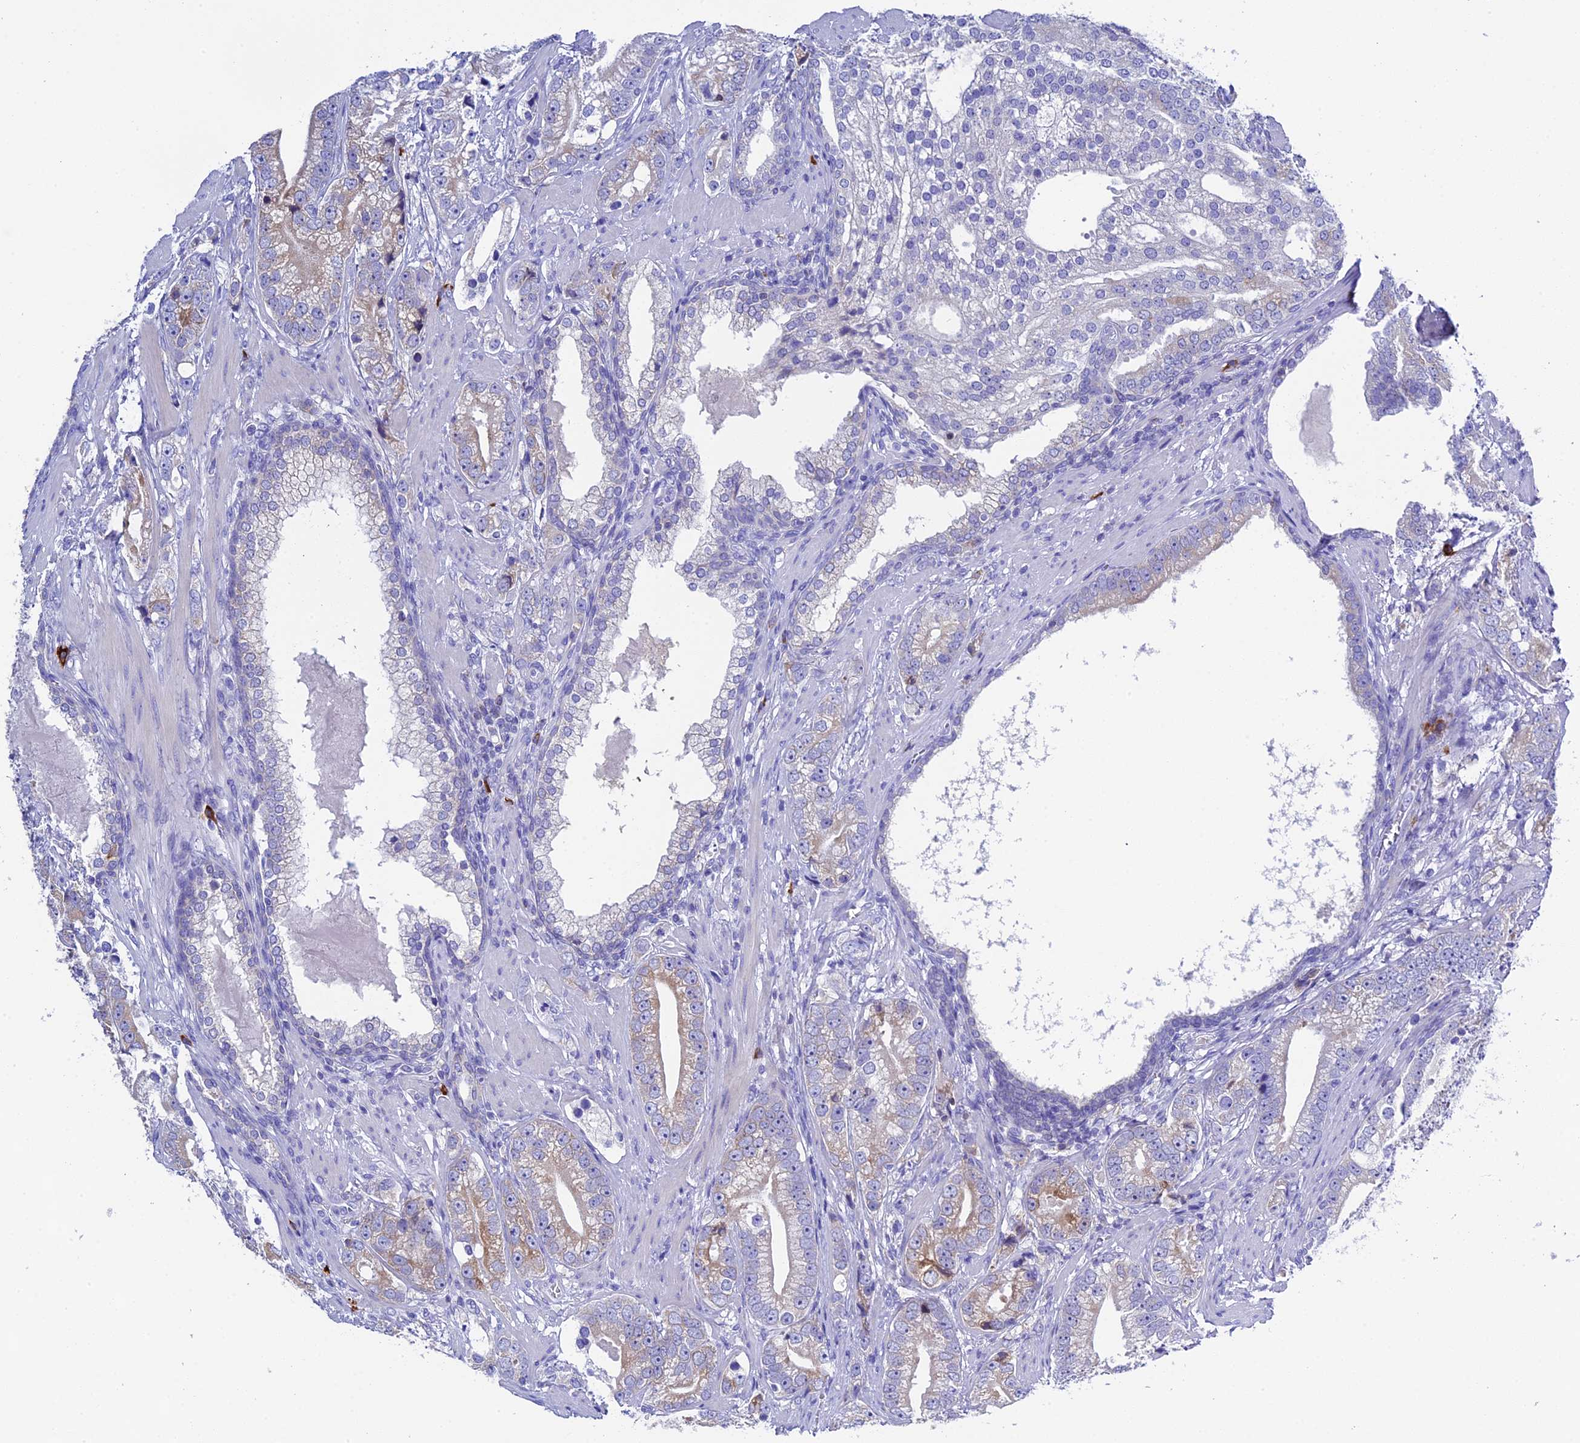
{"staining": {"intensity": "weak", "quantity": "<25%", "location": "cytoplasmic/membranous"}, "tissue": "prostate cancer", "cell_type": "Tumor cells", "image_type": "cancer", "snomed": [{"axis": "morphology", "description": "Adenocarcinoma, High grade"}, {"axis": "topography", "description": "Prostate"}], "caption": "High magnification brightfield microscopy of prostate cancer stained with DAB (3,3'-diaminobenzidine) (brown) and counterstained with hematoxylin (blue): tumor cells show no significant expression. The staining was performed using DAB to visualize the protein expression in brown, while the nuclei were stained in blue with hematoxylin (Magnification: 20x).", "gene": "FKBP11", "patient": {"sex": "male", "age": 75}}